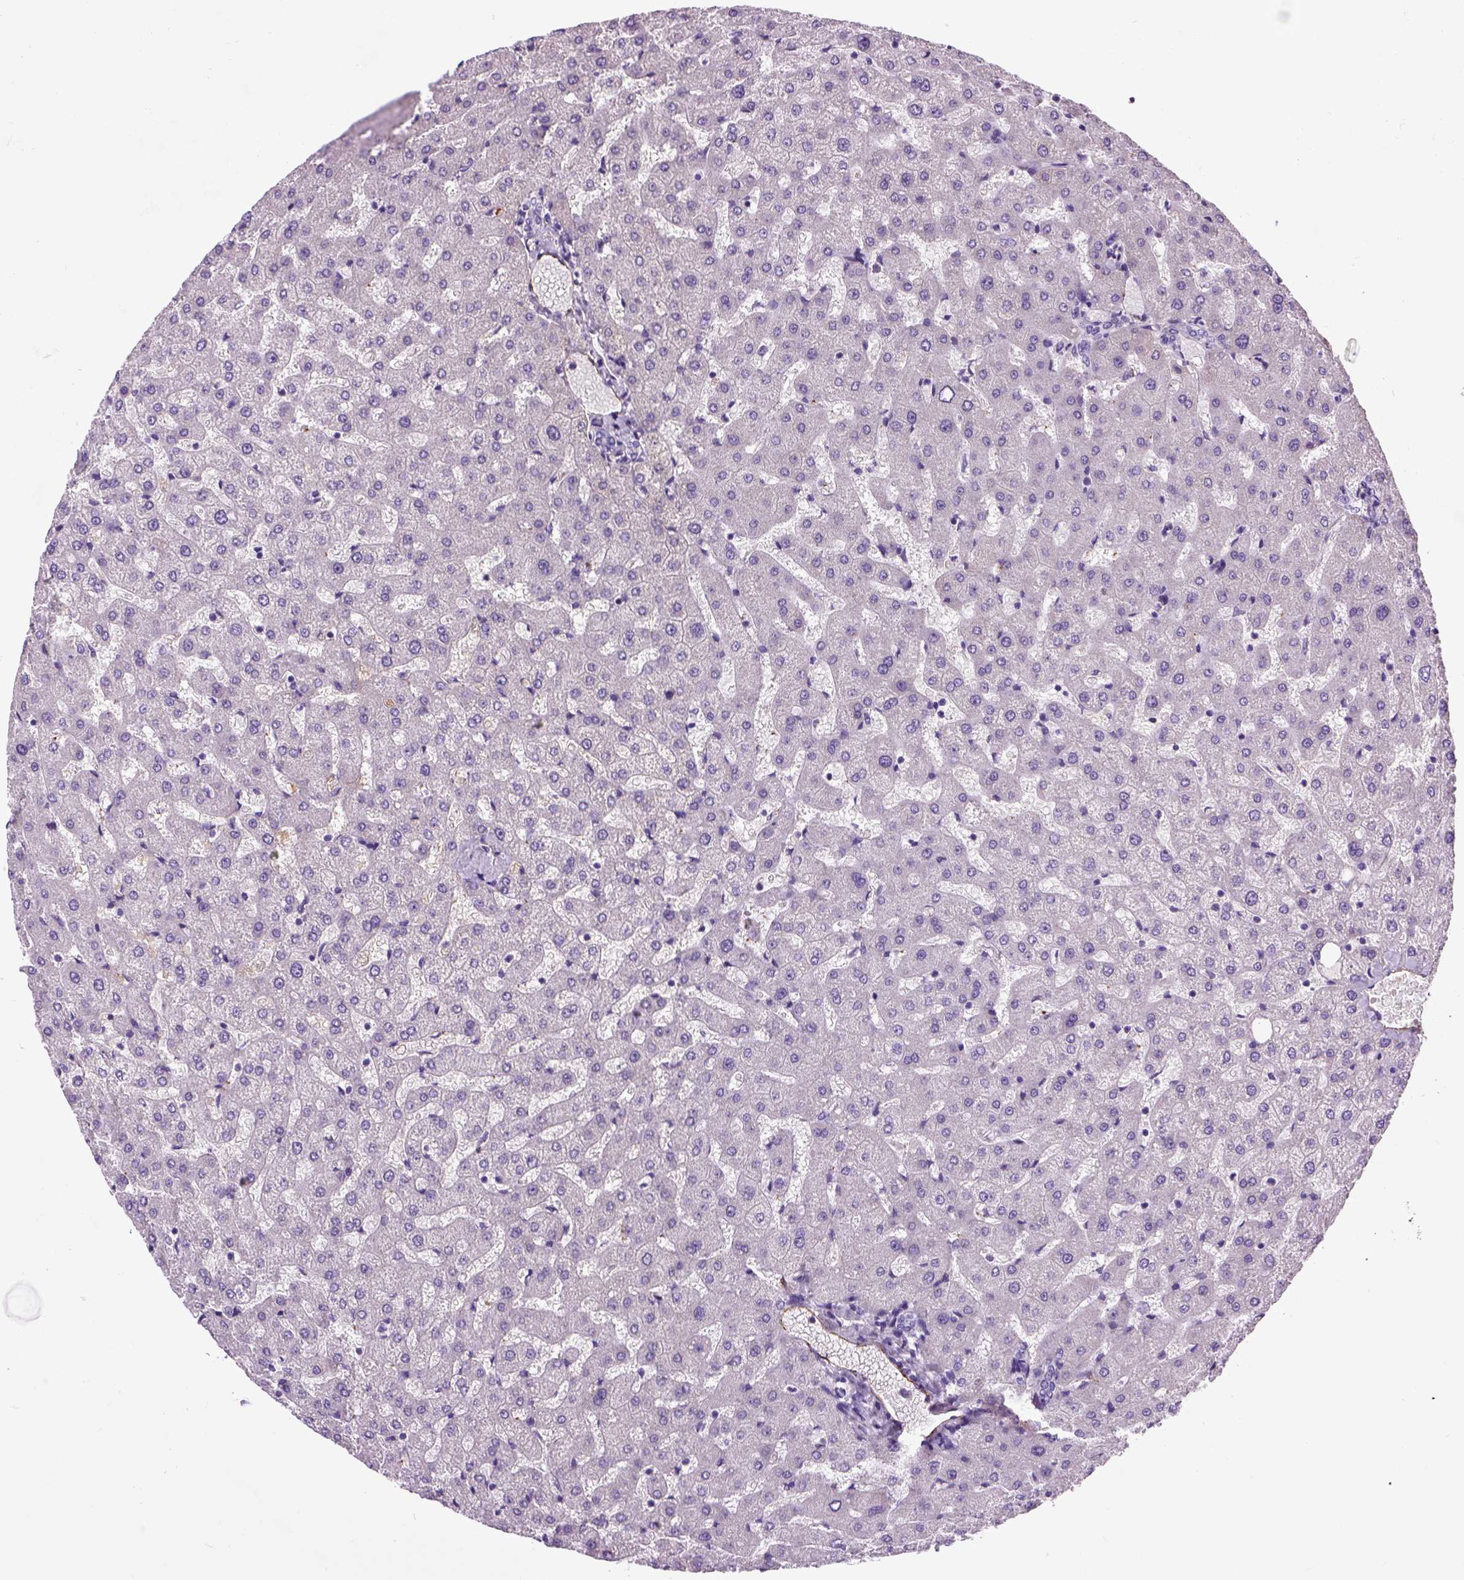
{"staining": {"intensity": "negative", "quantity": "none", "location": "none"}, "tissue": "liver", "cell_type": "Cholangiocytes", "image_type": "normal", "snomed": [{"axis": "morphology", "description": "Normal tissue, NOS"}, {"axis": "topography", "description": "Liver"}], "caption": "This is an IHC micrograph of benign human liver. There is no expression in cholangiocytes.", "gene": "VWF", "patient": {"sex": "female", "age": 50}}